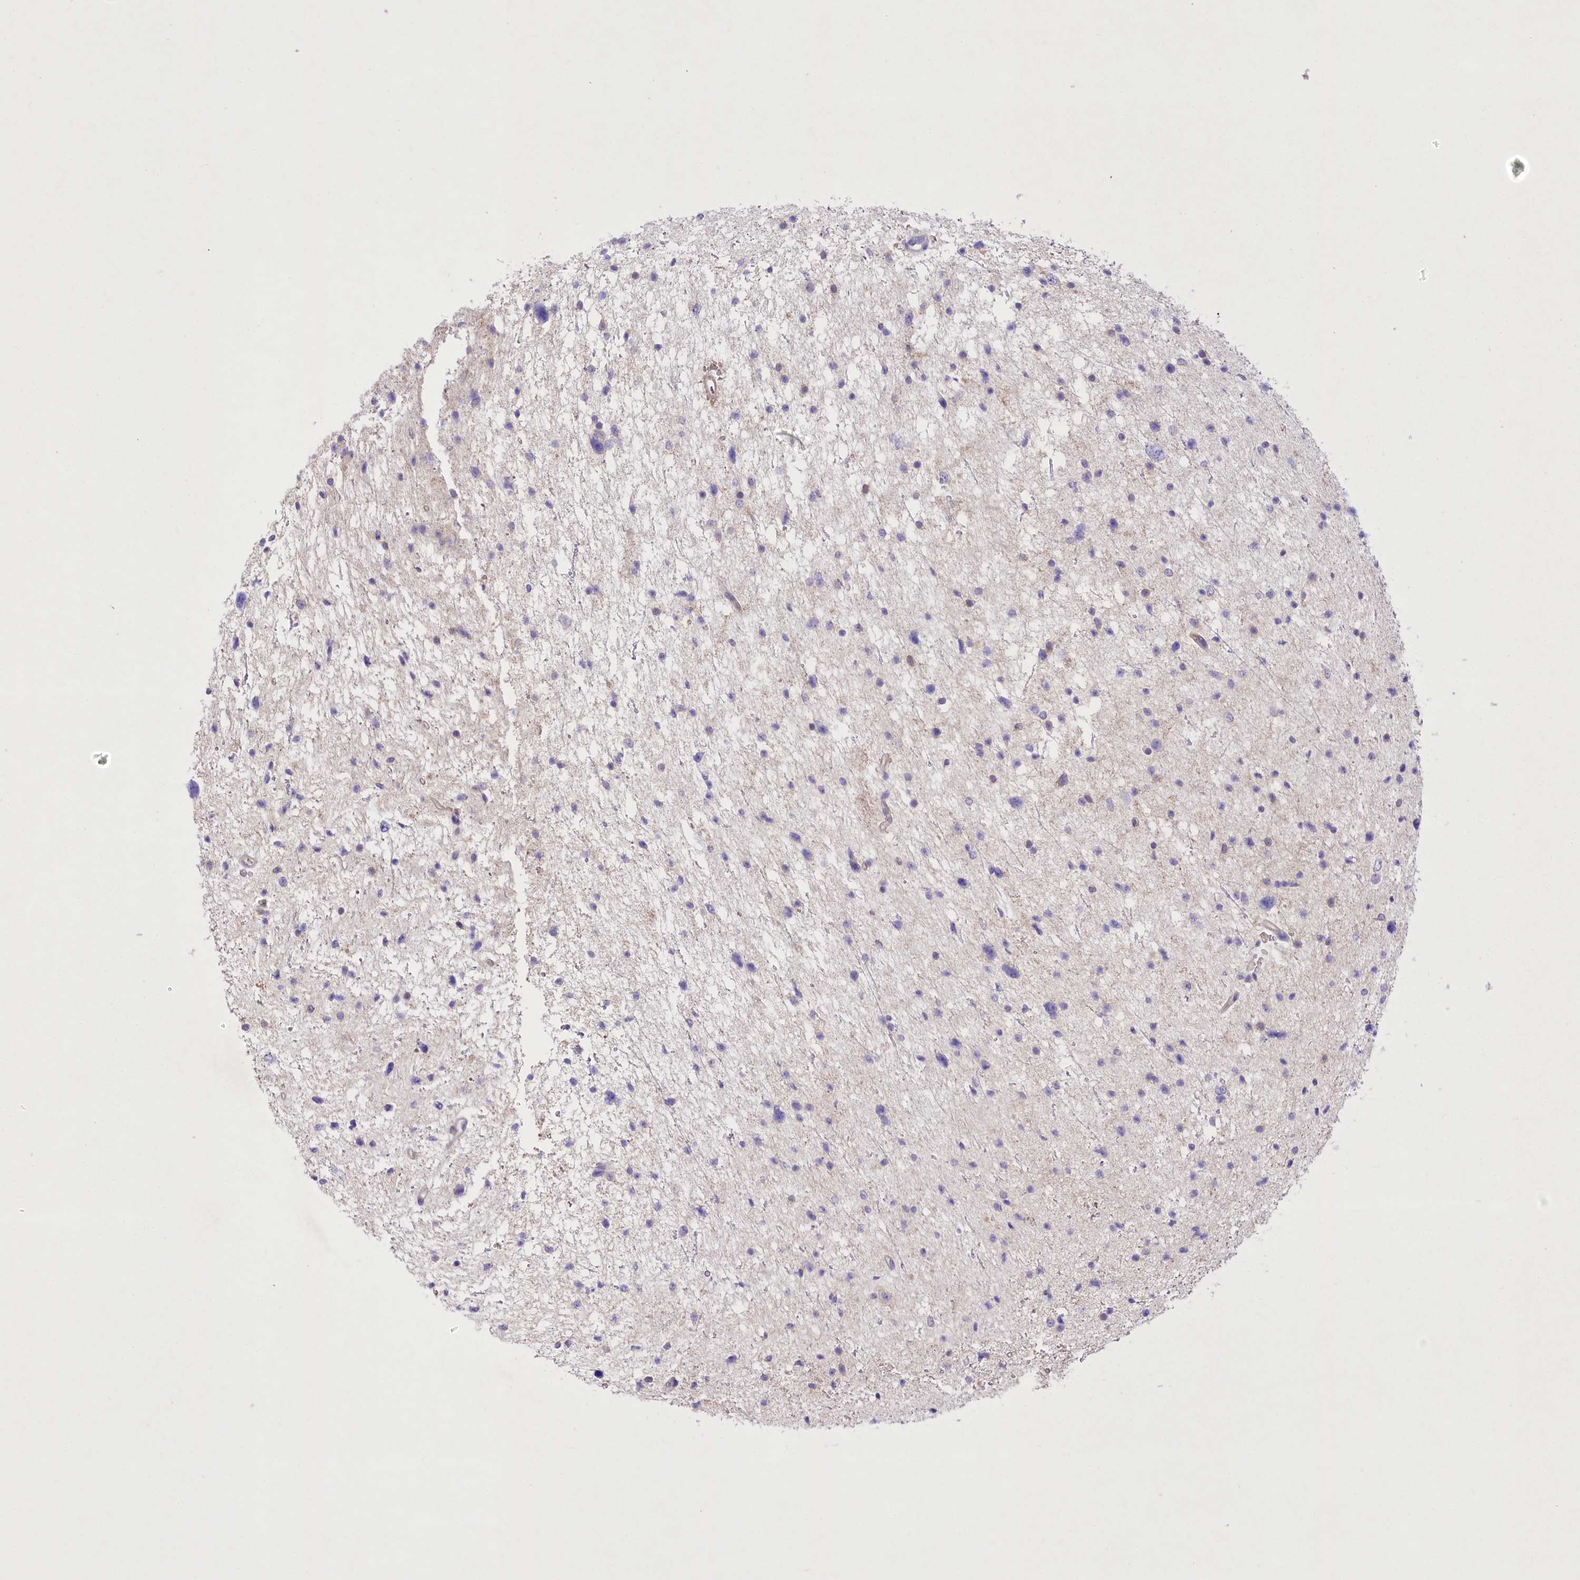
{"staining": {"intensity": "negative", "quantity": "none", "location": "none"}, "tissue": "glioma", "cell_type": "Tumor cells", "image_type": "cancer", "snomed": [{"axis": "morphology", "description": "Glioma, malignant, Low grade"}, {"axis": "topography", "description": "Brain"}], "caption": "This is an immunohistochemistry (IHC) histopathology image of human malignant glioma (low-grade). There is no expression in tumor cells.", "gene": "PRSS53", "patient": {"sex": "female", "age": 37}}